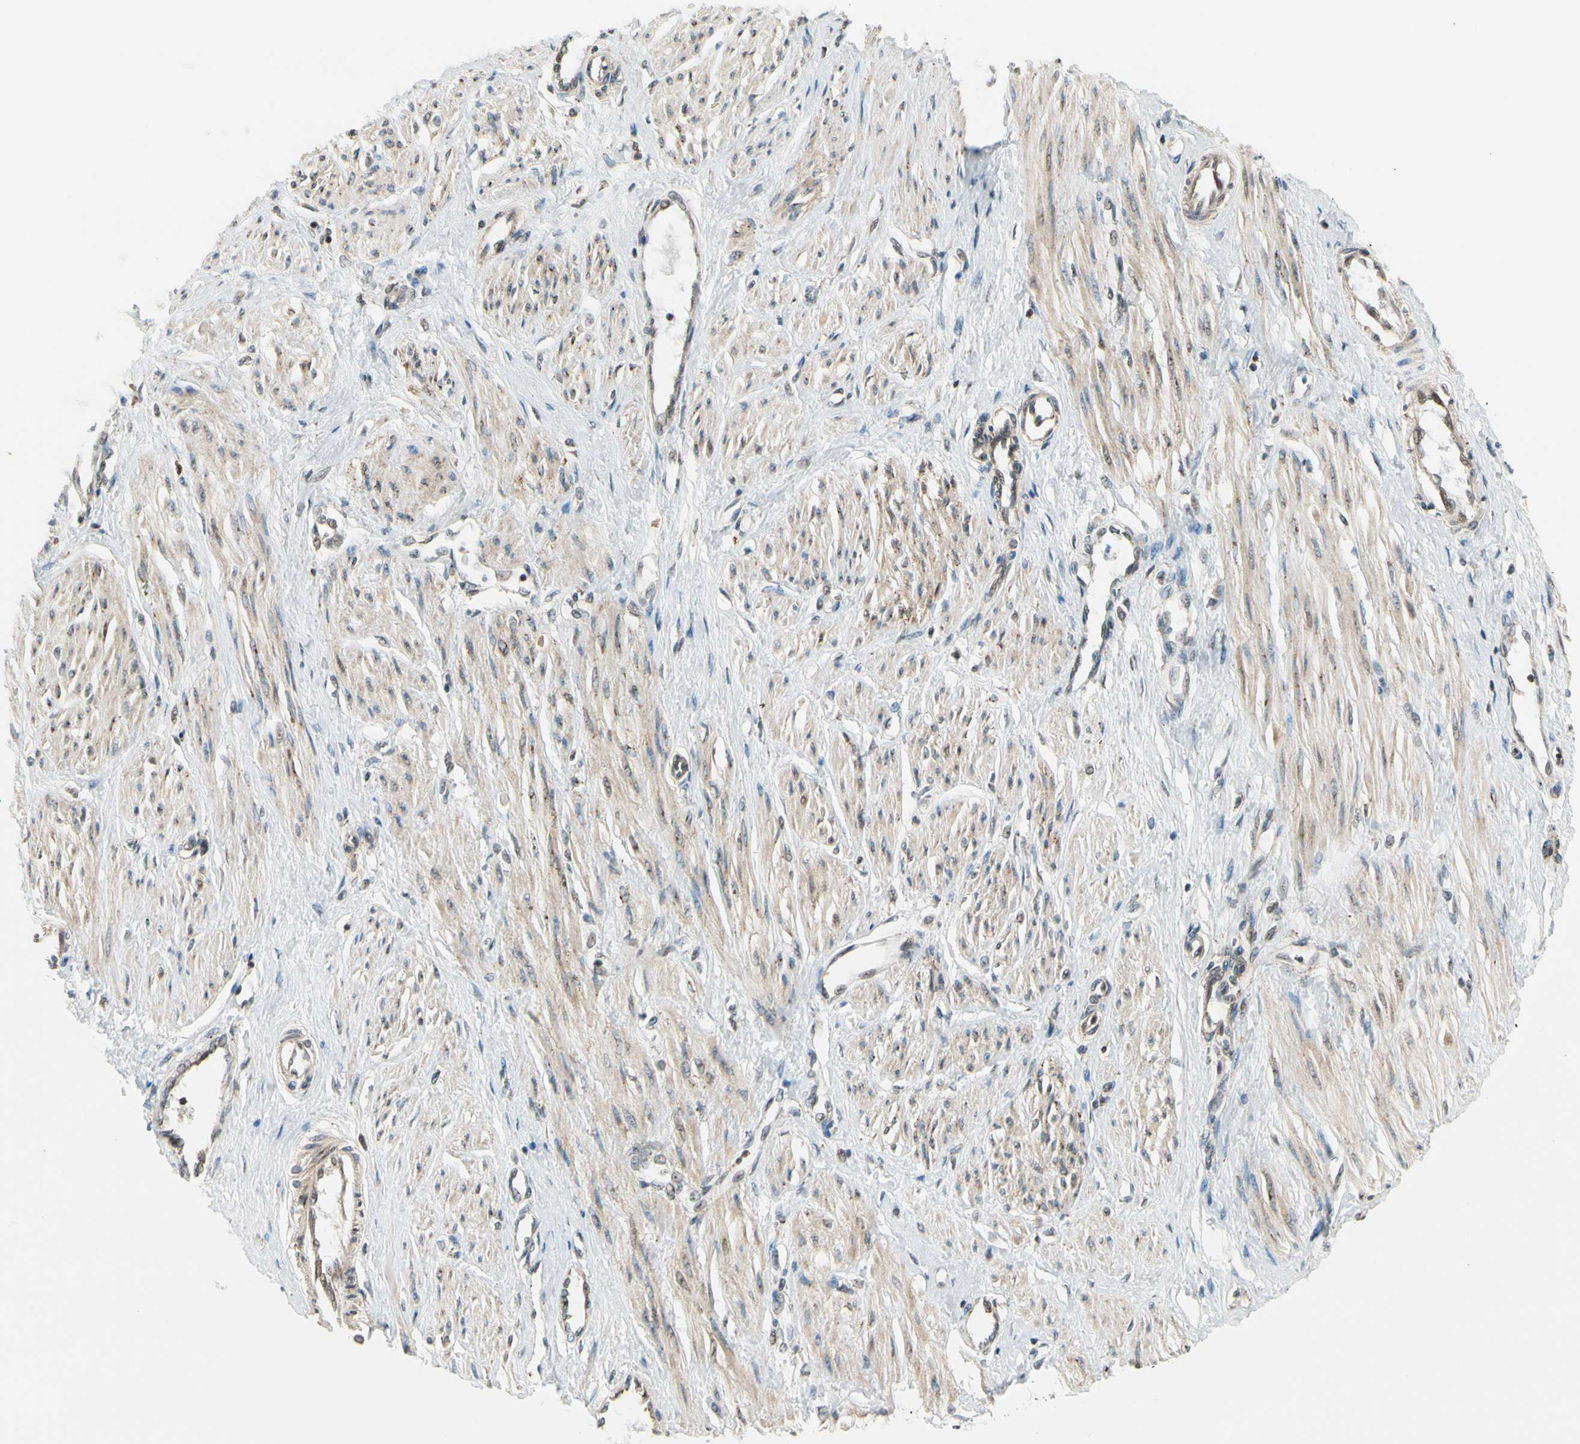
{"staining": {"intensity": "weak", "quantity": "25%-75%", "location": "cytoplasmic/membranous,nuclear"}, "tissue": "smooth muscle", "cell_type": "Smooth muscle cells", "image_type": "normal", "snomed": [{"axis": "morphology", "description": "Normal tissue, NOS"}, {"axis": "topography", "description": "Smooth muscle"}, {"axis": "topography", "description": "Uterus"}], "caption": "High-magnification brightfield microscopy of benign smooth muscle stained with DAB (3,3'-diaminobenzidine) (brown) and counterstained with hematoxylin (blue). smooth muscle cells exhibit weak cytoplasmic/membranous,nuclear staining is present in approximately25%-75% of cells.", "gene": "DAXX", "patient": {"sex": "female", "age": 39}}